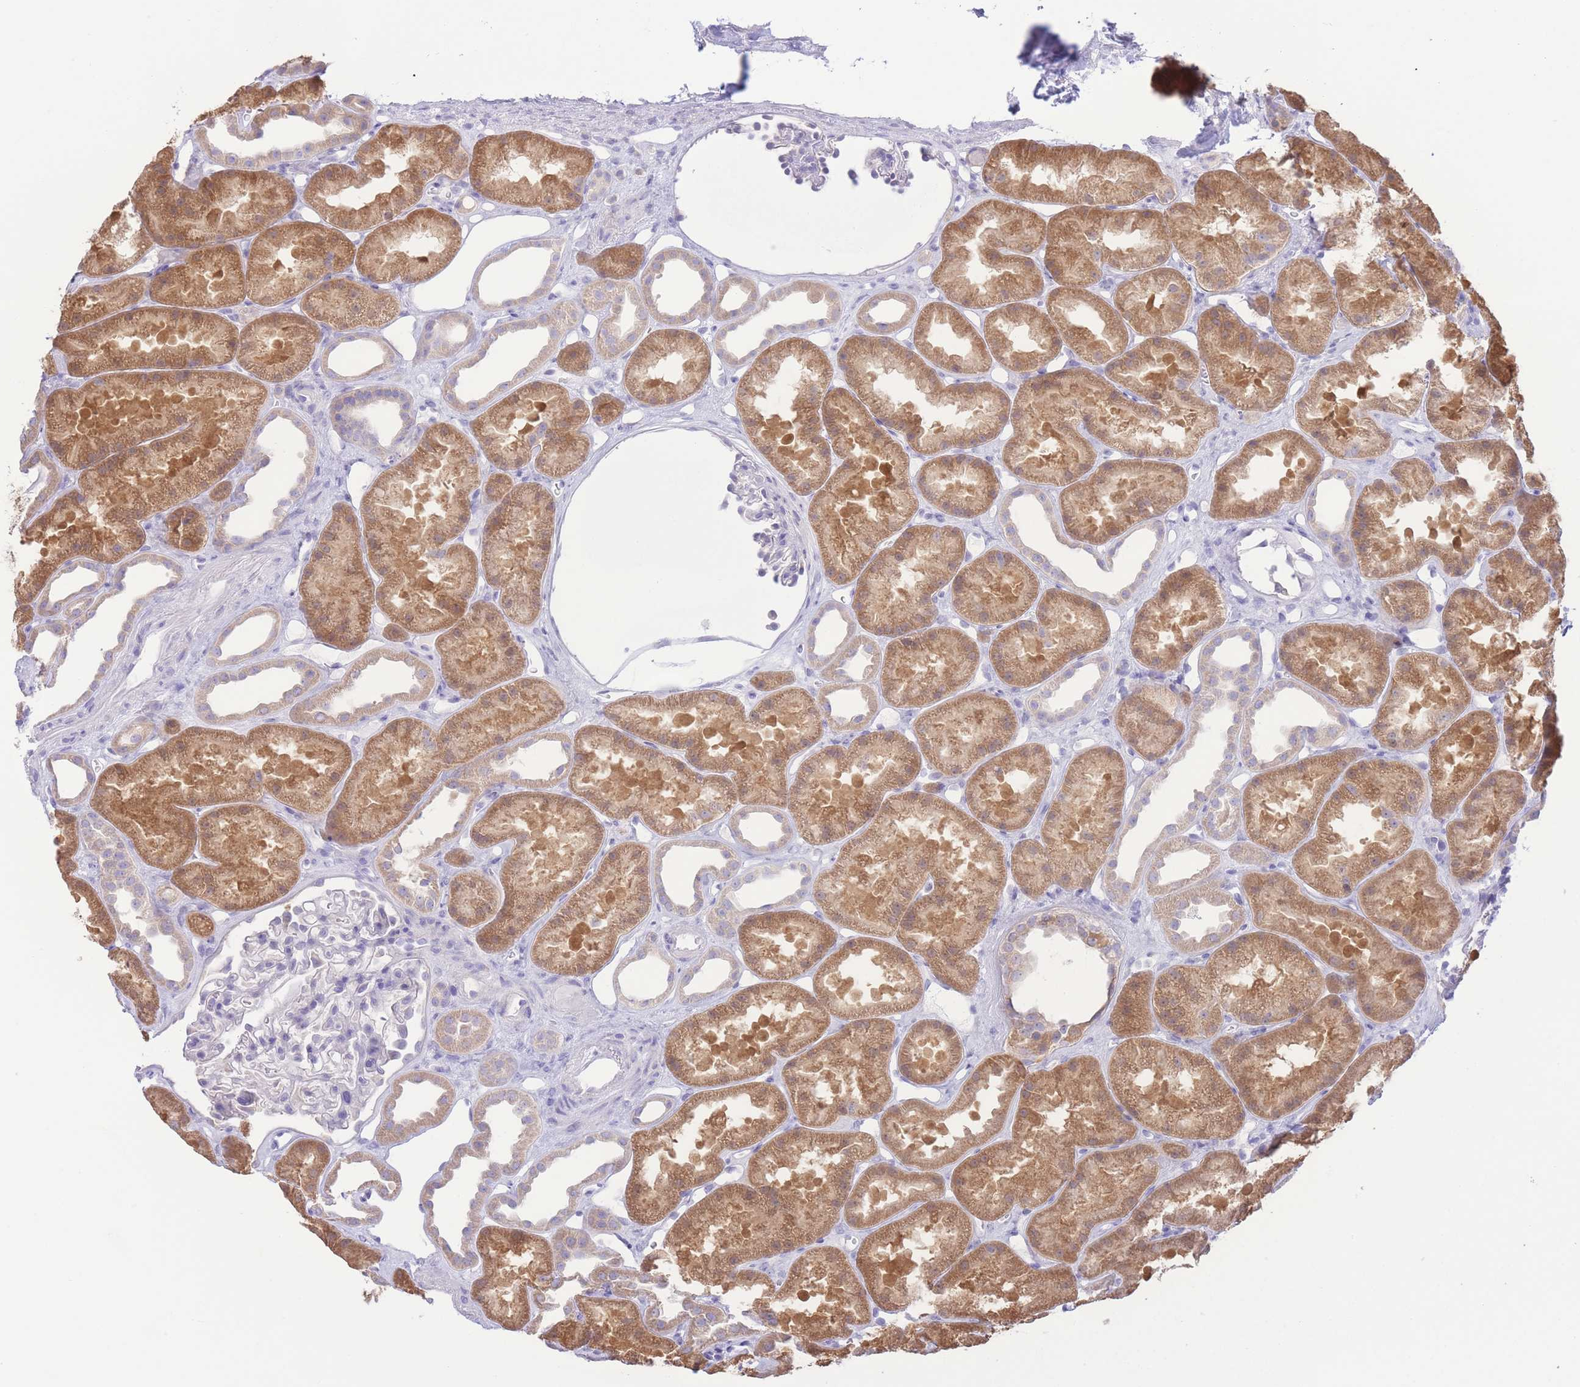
{"staining": {"intensity": "negative", "quantity": "none", "location": "none"}, "tissue": "kidney", "cell_type": "Cells in glomeruli", "image_type": "normal", "snomed": [{"axis": "morphology", "description": "Normal tissue, NOS"}, {"axis": "topography", "description": "Kidney"}], "caption": "This is an immunohistochemistry (IHC) micrograph of normal kidney. There is no staining in cells in glomeruli.", "gene": "FAH", "patient": {"sex": "male", "age": 61}}